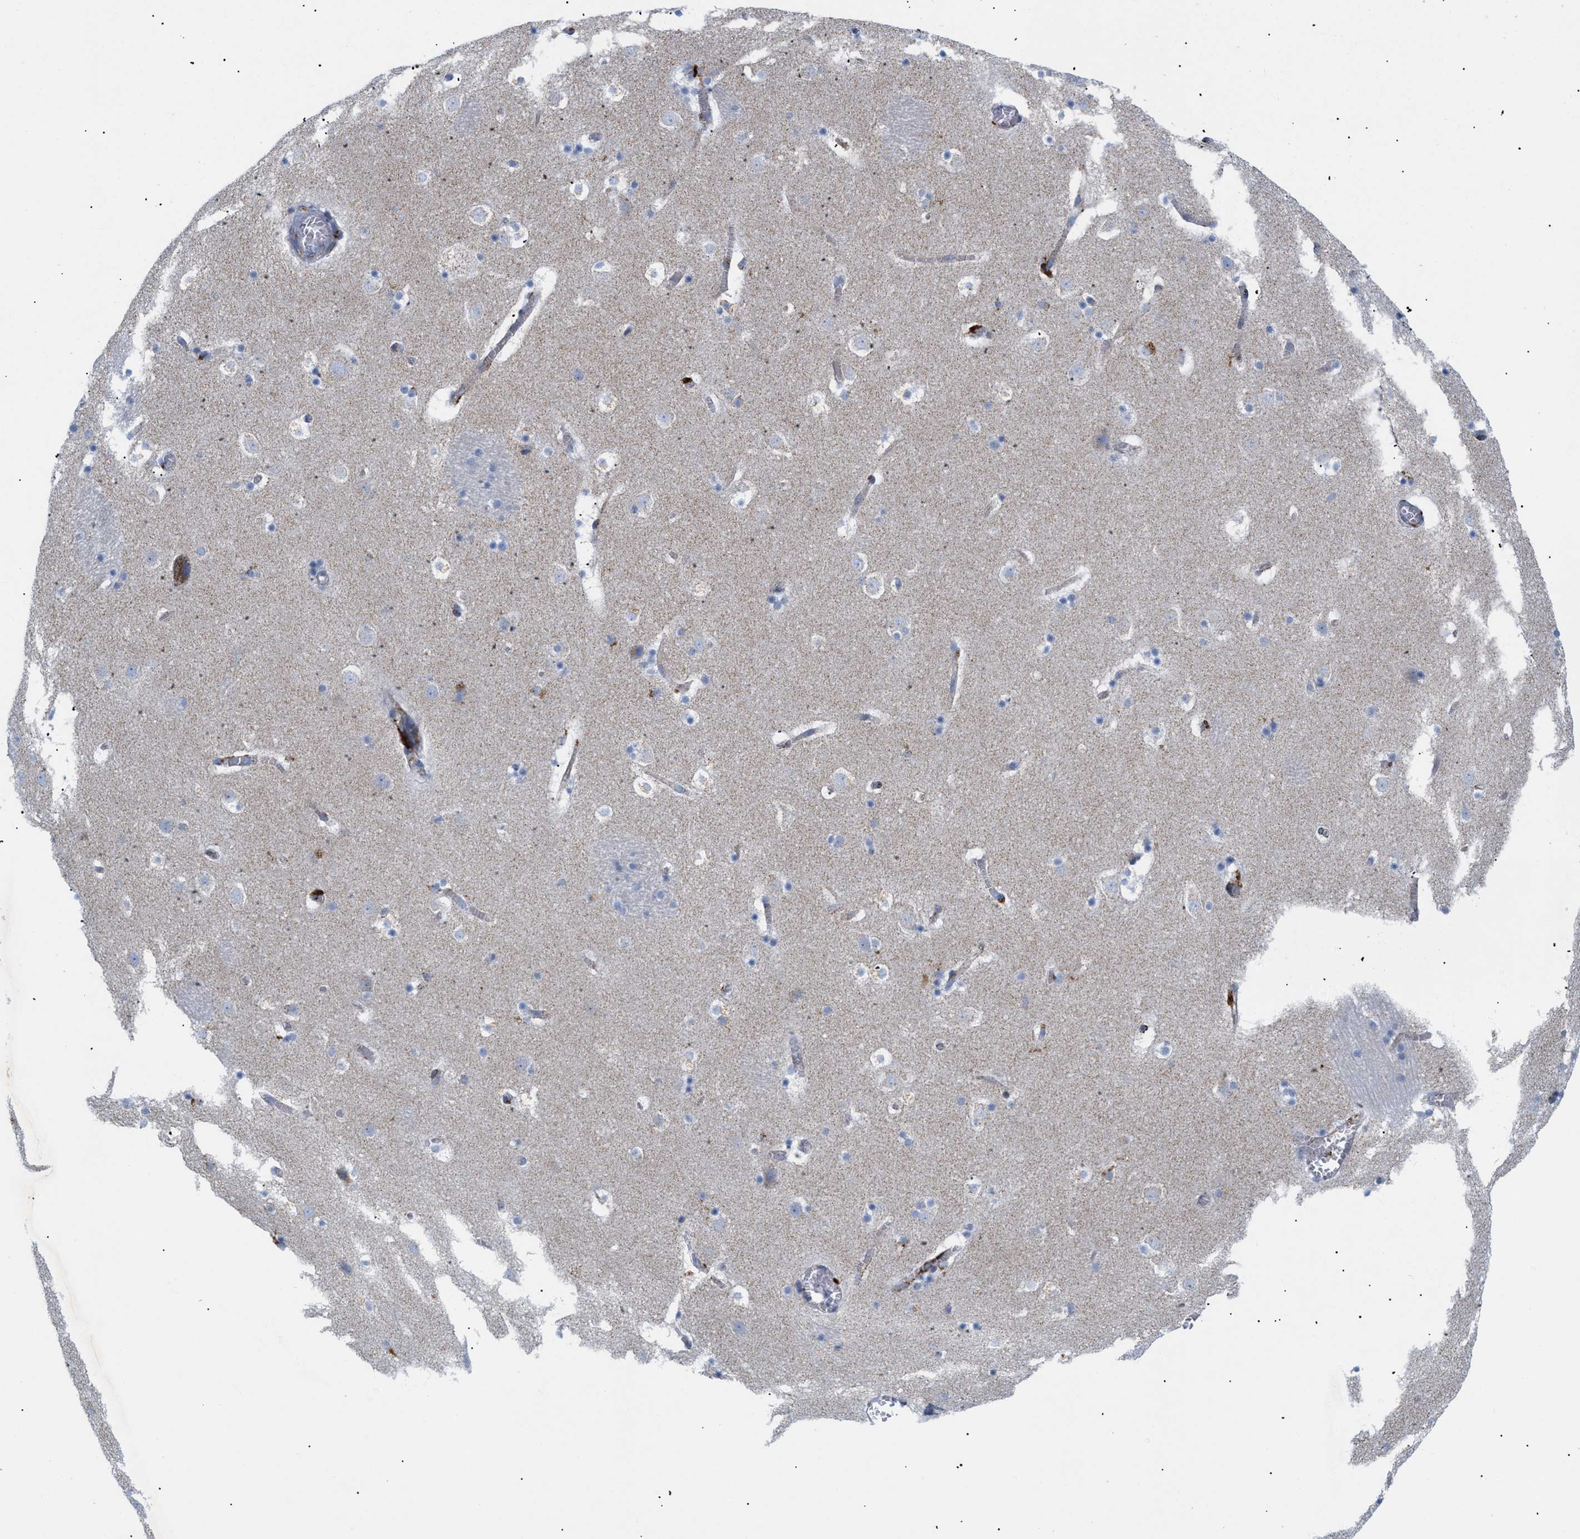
{"staining": {"intensity": "strong", "quantity": "<25%", "location": "cytoplasmic/membranous"}, "tissue": "caudate", "cell_type": "Glial cells", "image_type": "normal", "snomed": [{"axis": "morphology", "description": "Normal tissue, NOS"}, {"axis": "topography", "description": "Lateral ventricle wall"}], "caption": "Normal caudate displays strong cytoplasmic/membranous expression in approximately <25% of glial cells.", "gene": "DRAM2", "patient": {"sex": "male", "age": 45}}